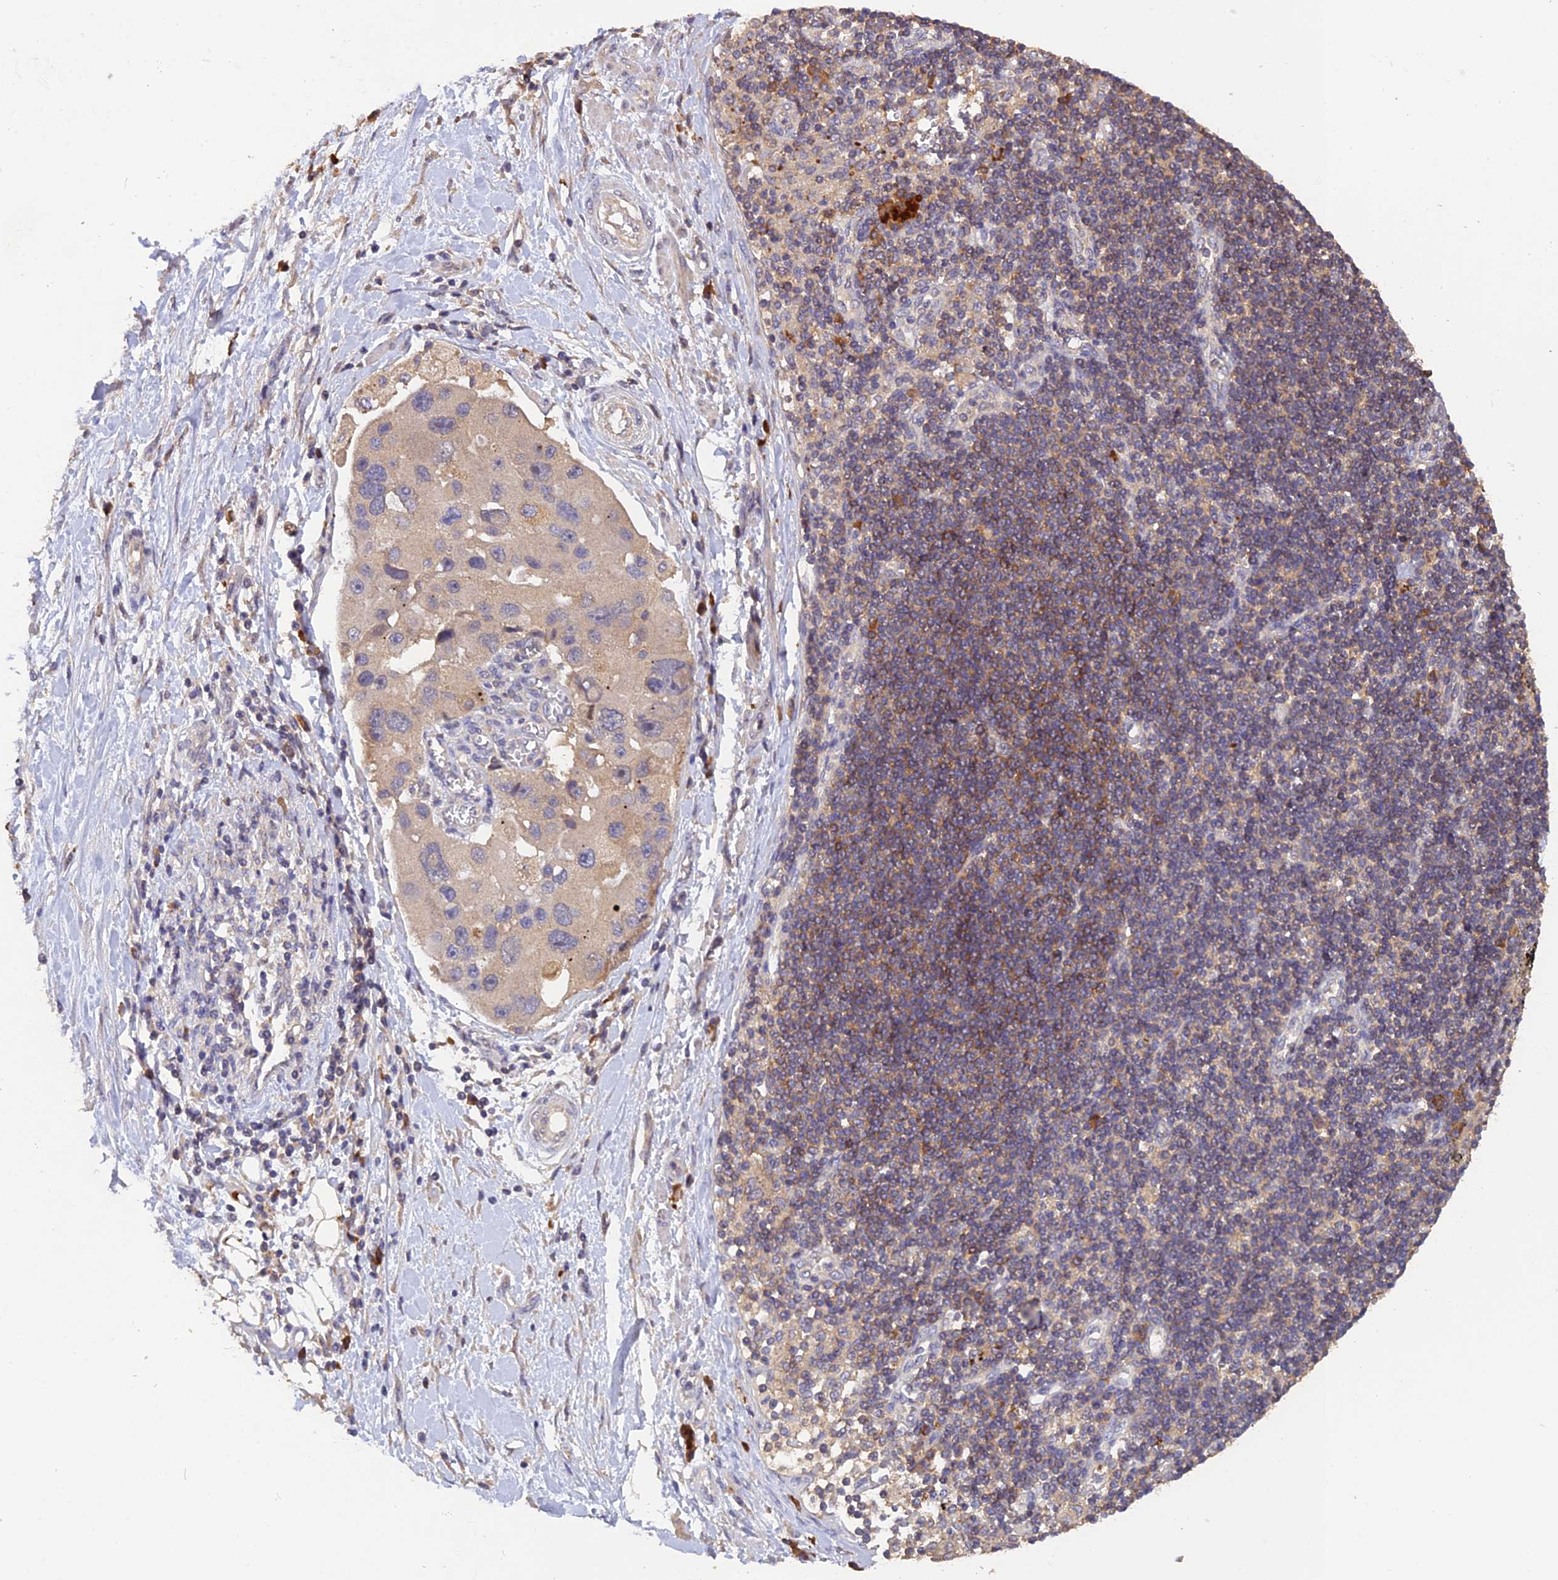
{"staining": {"intensity": "negative", "quantity": "none", "location": "none"}, "tissue": "lung cancer", "cell_type": "Tumor cells", "image_type": "cancer", "snomed": [{"axis": "morphology", "description": "Adenocarcinoma, NOS"}, {"axis": "topography", "description": "Lung"}], "caption": "This is an immunohistochemistry histopathology image of lung cancer. There is no expression in tumor cells.", "gene": "DENND5B", "patient": {"sex": "female", "age": 54}}